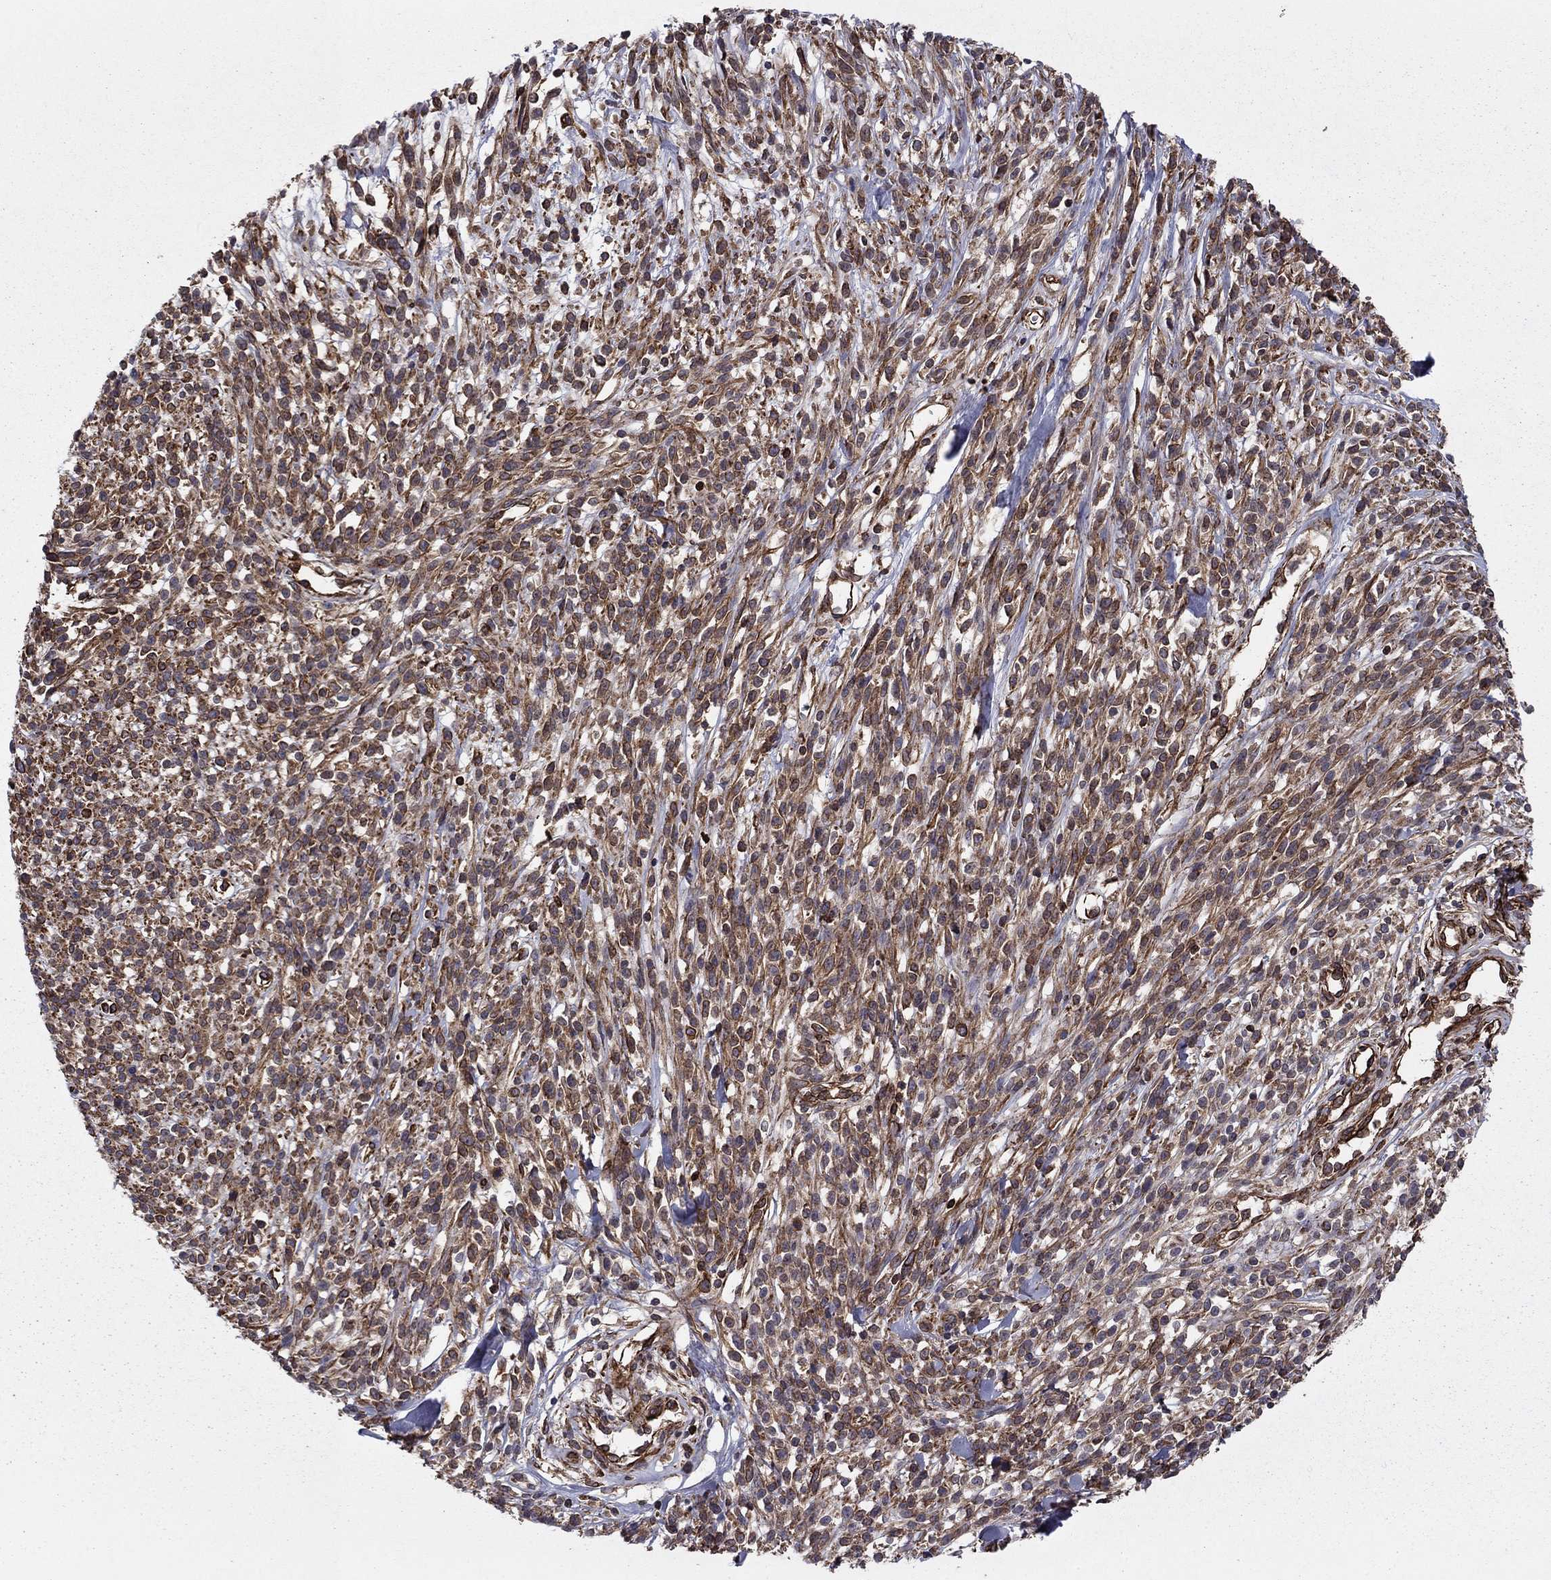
{"staining": {"intensity": "strong", "quantity": "25%-75%", "location": "cytoplasmic/membranous"}, "tissue": "melanoma", "cell_type": "Tumor cells", "image_type": "cancer", "snomed": [{"axis": "morphology", "description": "Malignant melanoma, NOS"}, {"axis": "topography", "description": "Skin"}, {"axis": "topography", "description": "Skin of trunk"}], "caption": "A high-resolution histopathology image shows immunohistochemistry (IHC) staining of melanoma, which reveals strong cytoplasmic/membranous expression in approximately 25%-75% of tumor cells.", "gene": "SHMT1", "patient": {"sex": "male", "age": 74}}